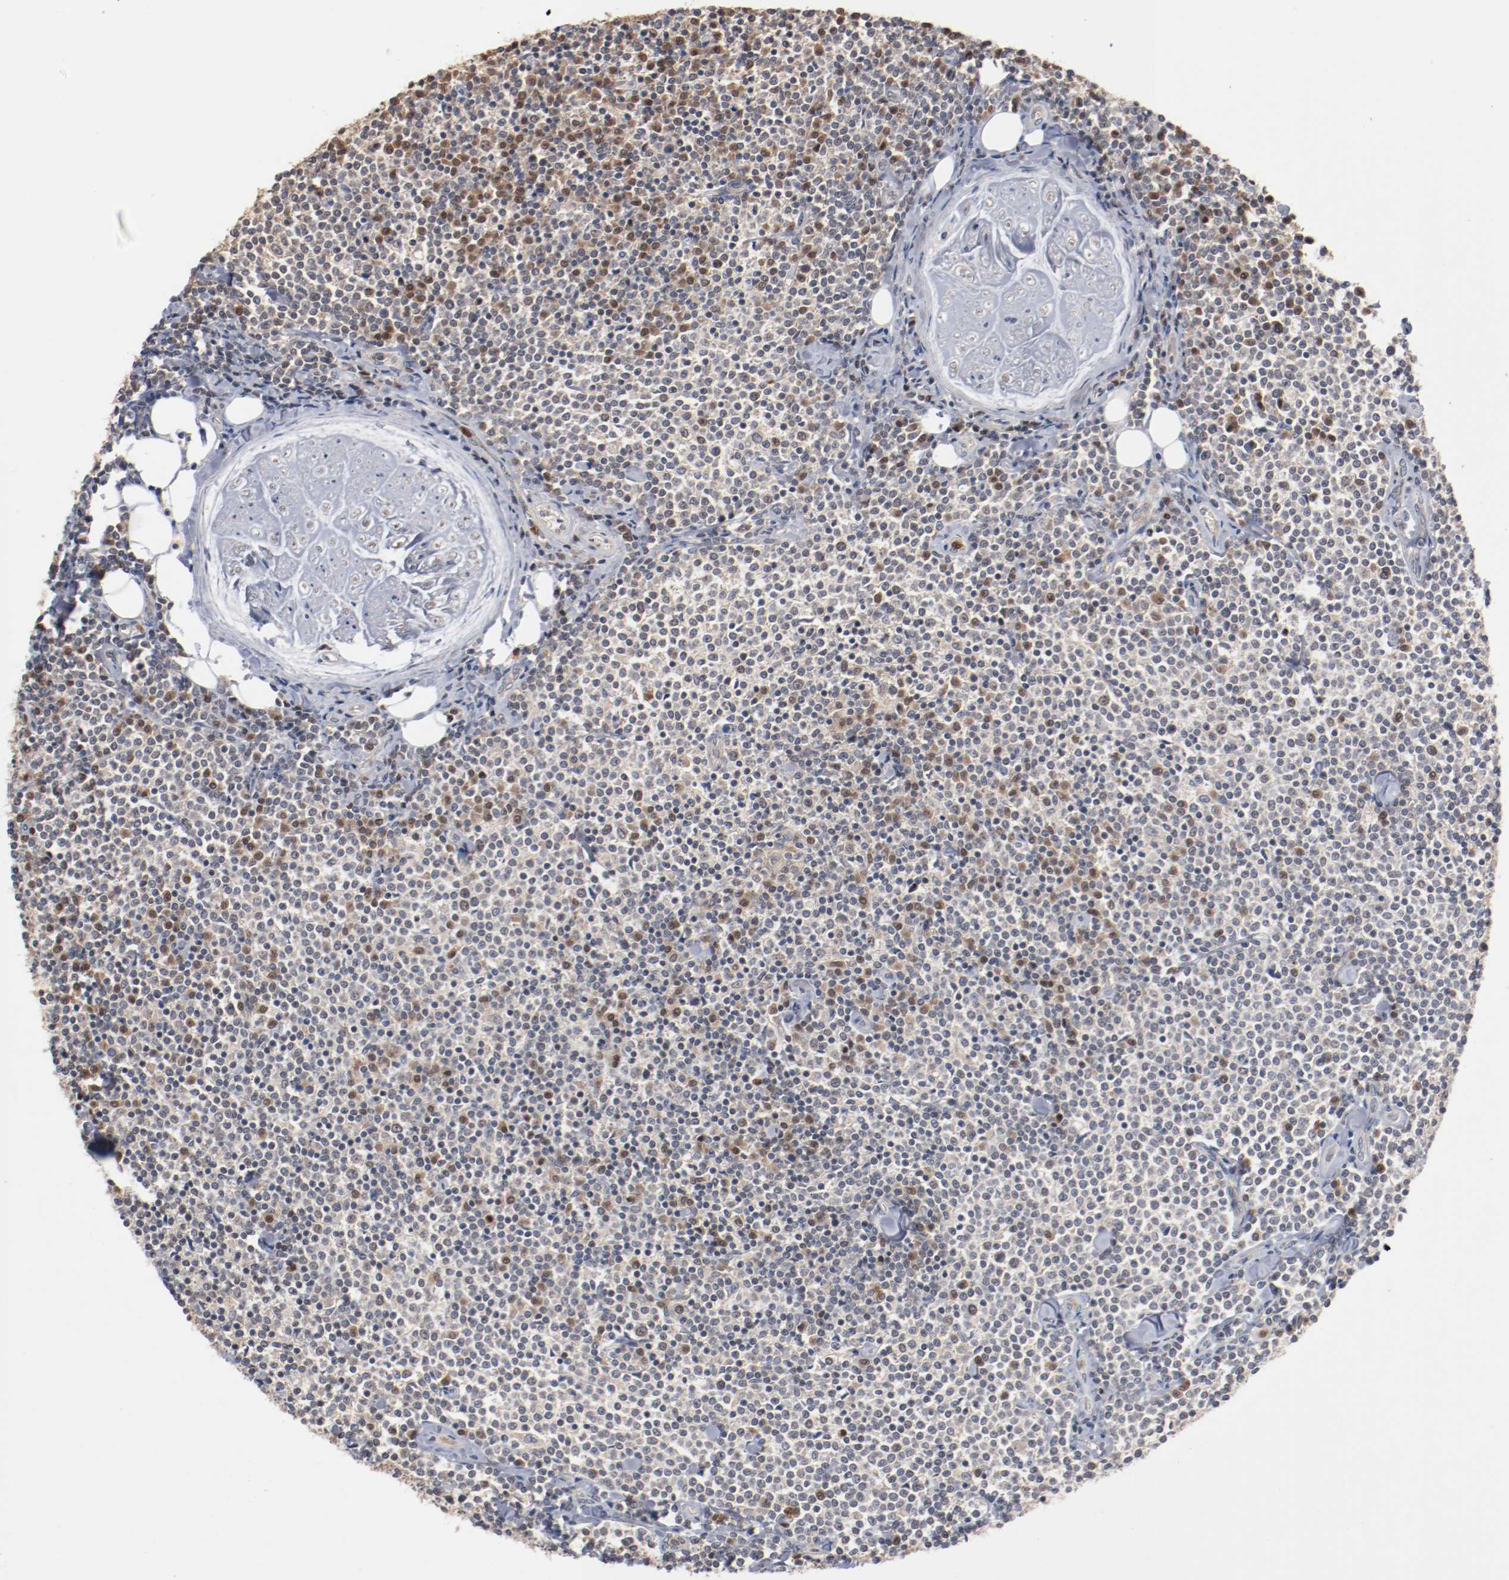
{"staining": {"intensity": "negative", "quantity": "none", "location": "none"}, "tissue": "lymphoma", "cell_type": "Tumor cells", "image_type": "cancer", "snomed": [{"axis": "morphology", "description": "Malignant lymphoma, non-Hodgkin's type, Low grade"}, {"axis": "topography", "description": "Soft tissue"}], "caption": "Tumor cells show no significant staining in lymphoma.", "gene": "RNASE11", "patient": {"sex": "male", "age": 92}}